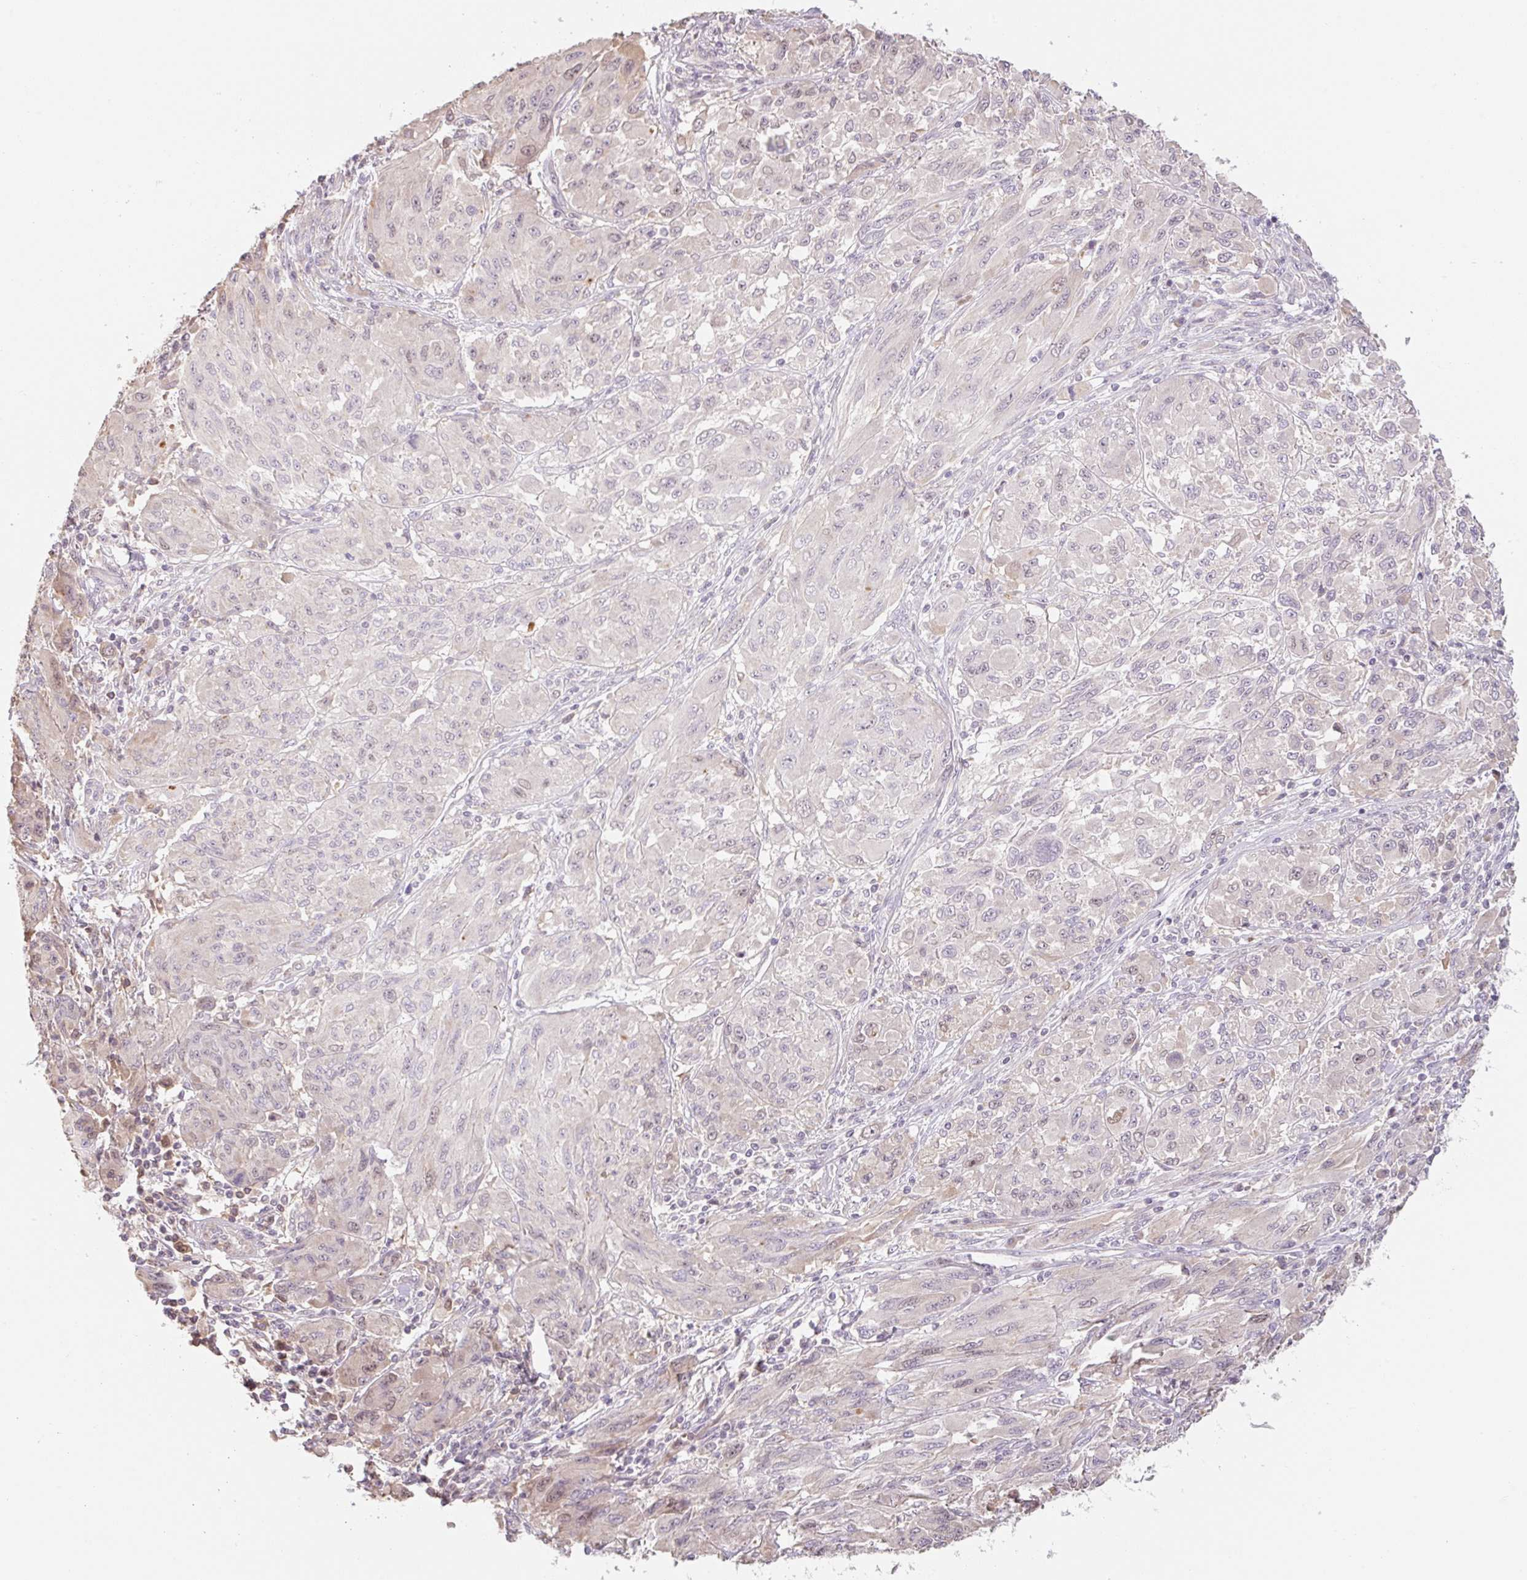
{"staining": {"intensity": "negative", "quantity": "none", "location": "none"}, "tissue": "melanoma", "cell_type": "Tumor cells", "image_type": "cancer", "snomed": [{"axis": "morphology", "description": "Malignant melanoma, NOS"}, {"axis": "topography", "description": "Skin"}], "caption": "Tumor cells show no significant protein staining in melanoma. (DAB IHC, high magnification).", "gene": "MIA2", "patient": {"sex": "female", "age": 91}}